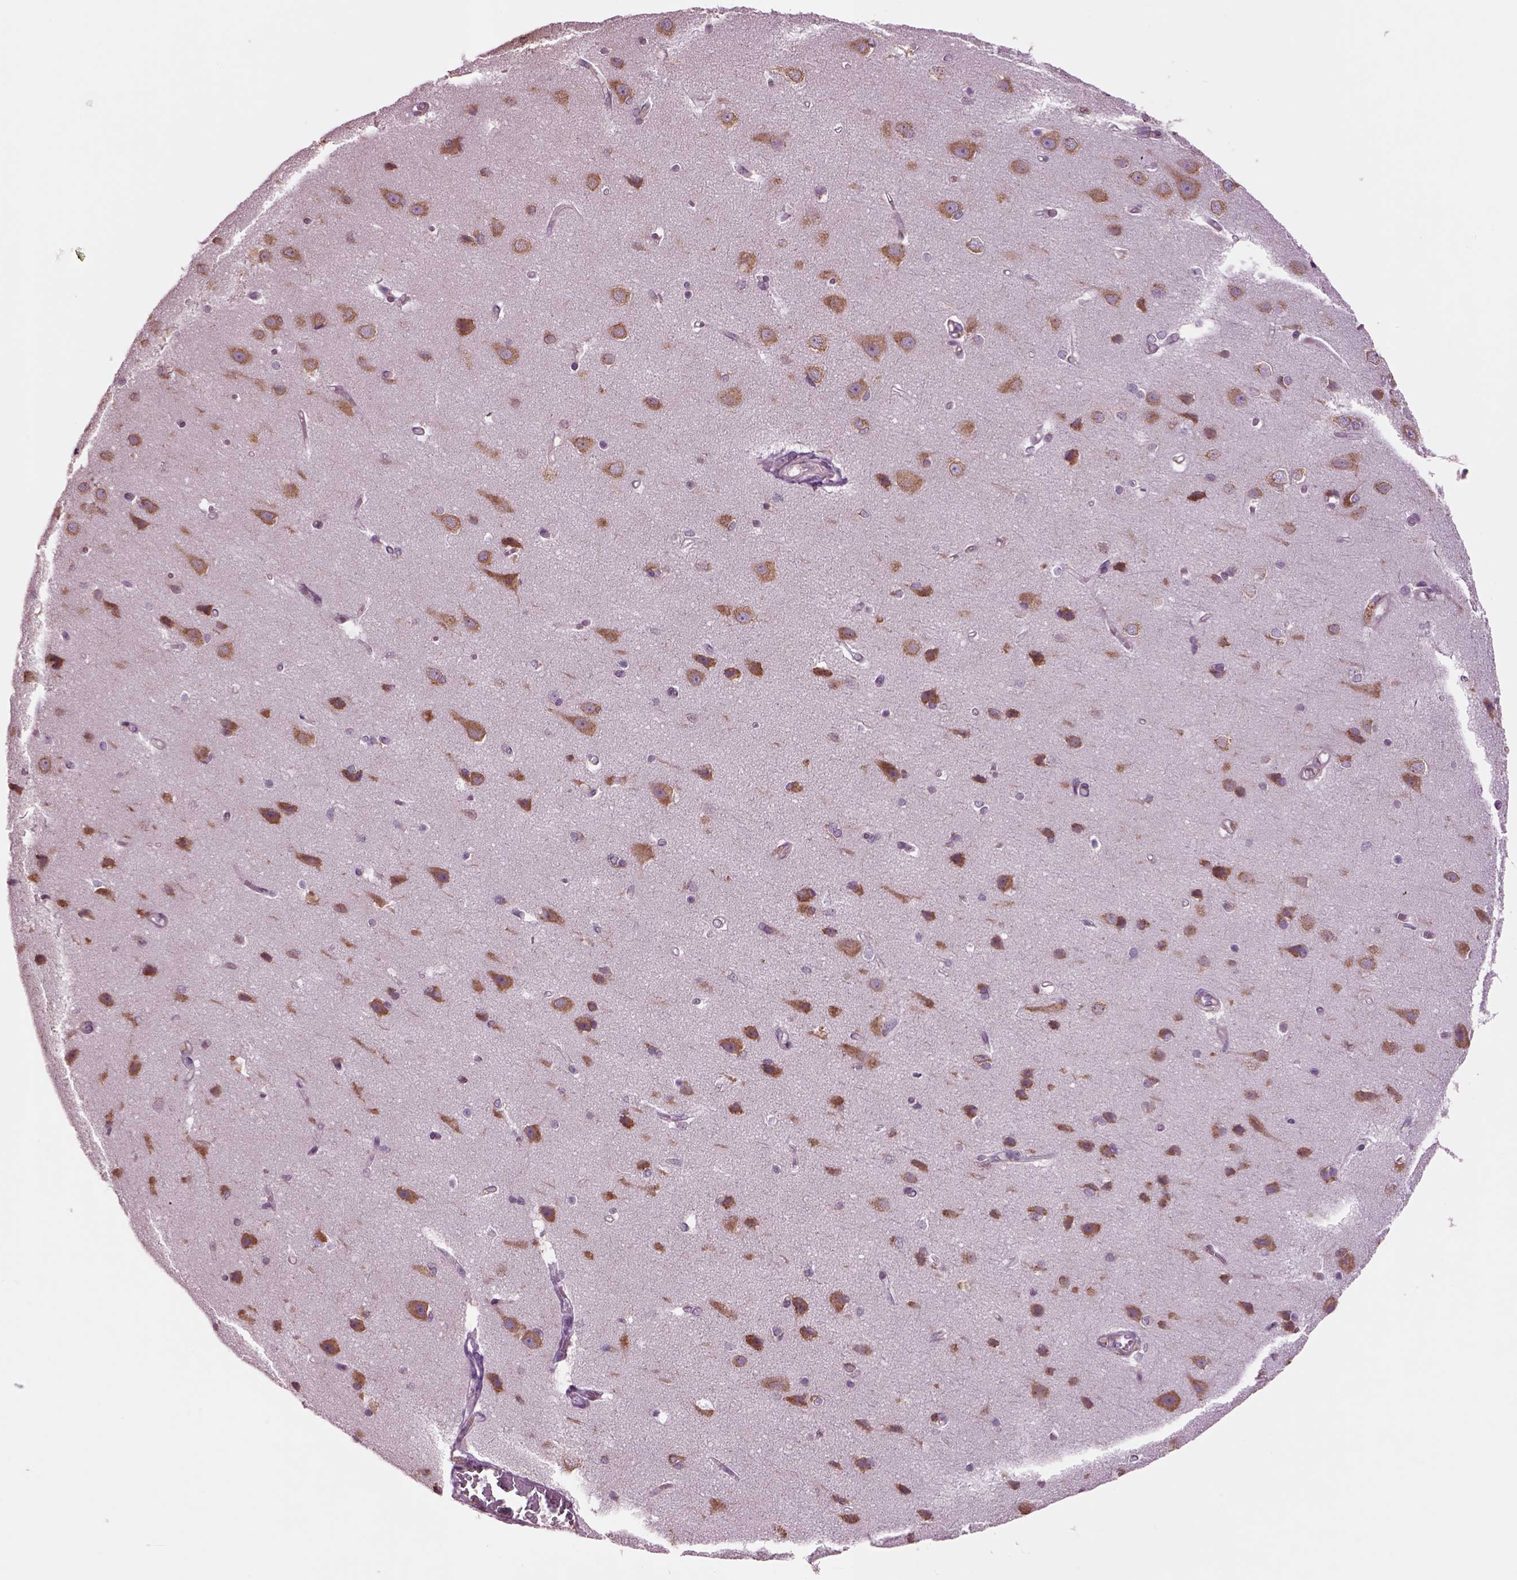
{"staining": {"intensity": "negative", "quantity": "none", "location": "none"}, "tissue": "cerebral cortex", "cell_type": "Endothelial cells", "image_type": "normal", "snomed": [{"axis": "morphology", "description": "Normal tissue, NOS"}, {"axis": "topography", "description": "Cerebral cortex"}], "caption": "Endothelial cells show no significant expression in benign cerebral cortex. (DAB (3,3'-diaminobenzidine) IHC with hematoxylin counter stain).", "gene": "SEC23A", "patient": {"sex": "male", "age": 37}}